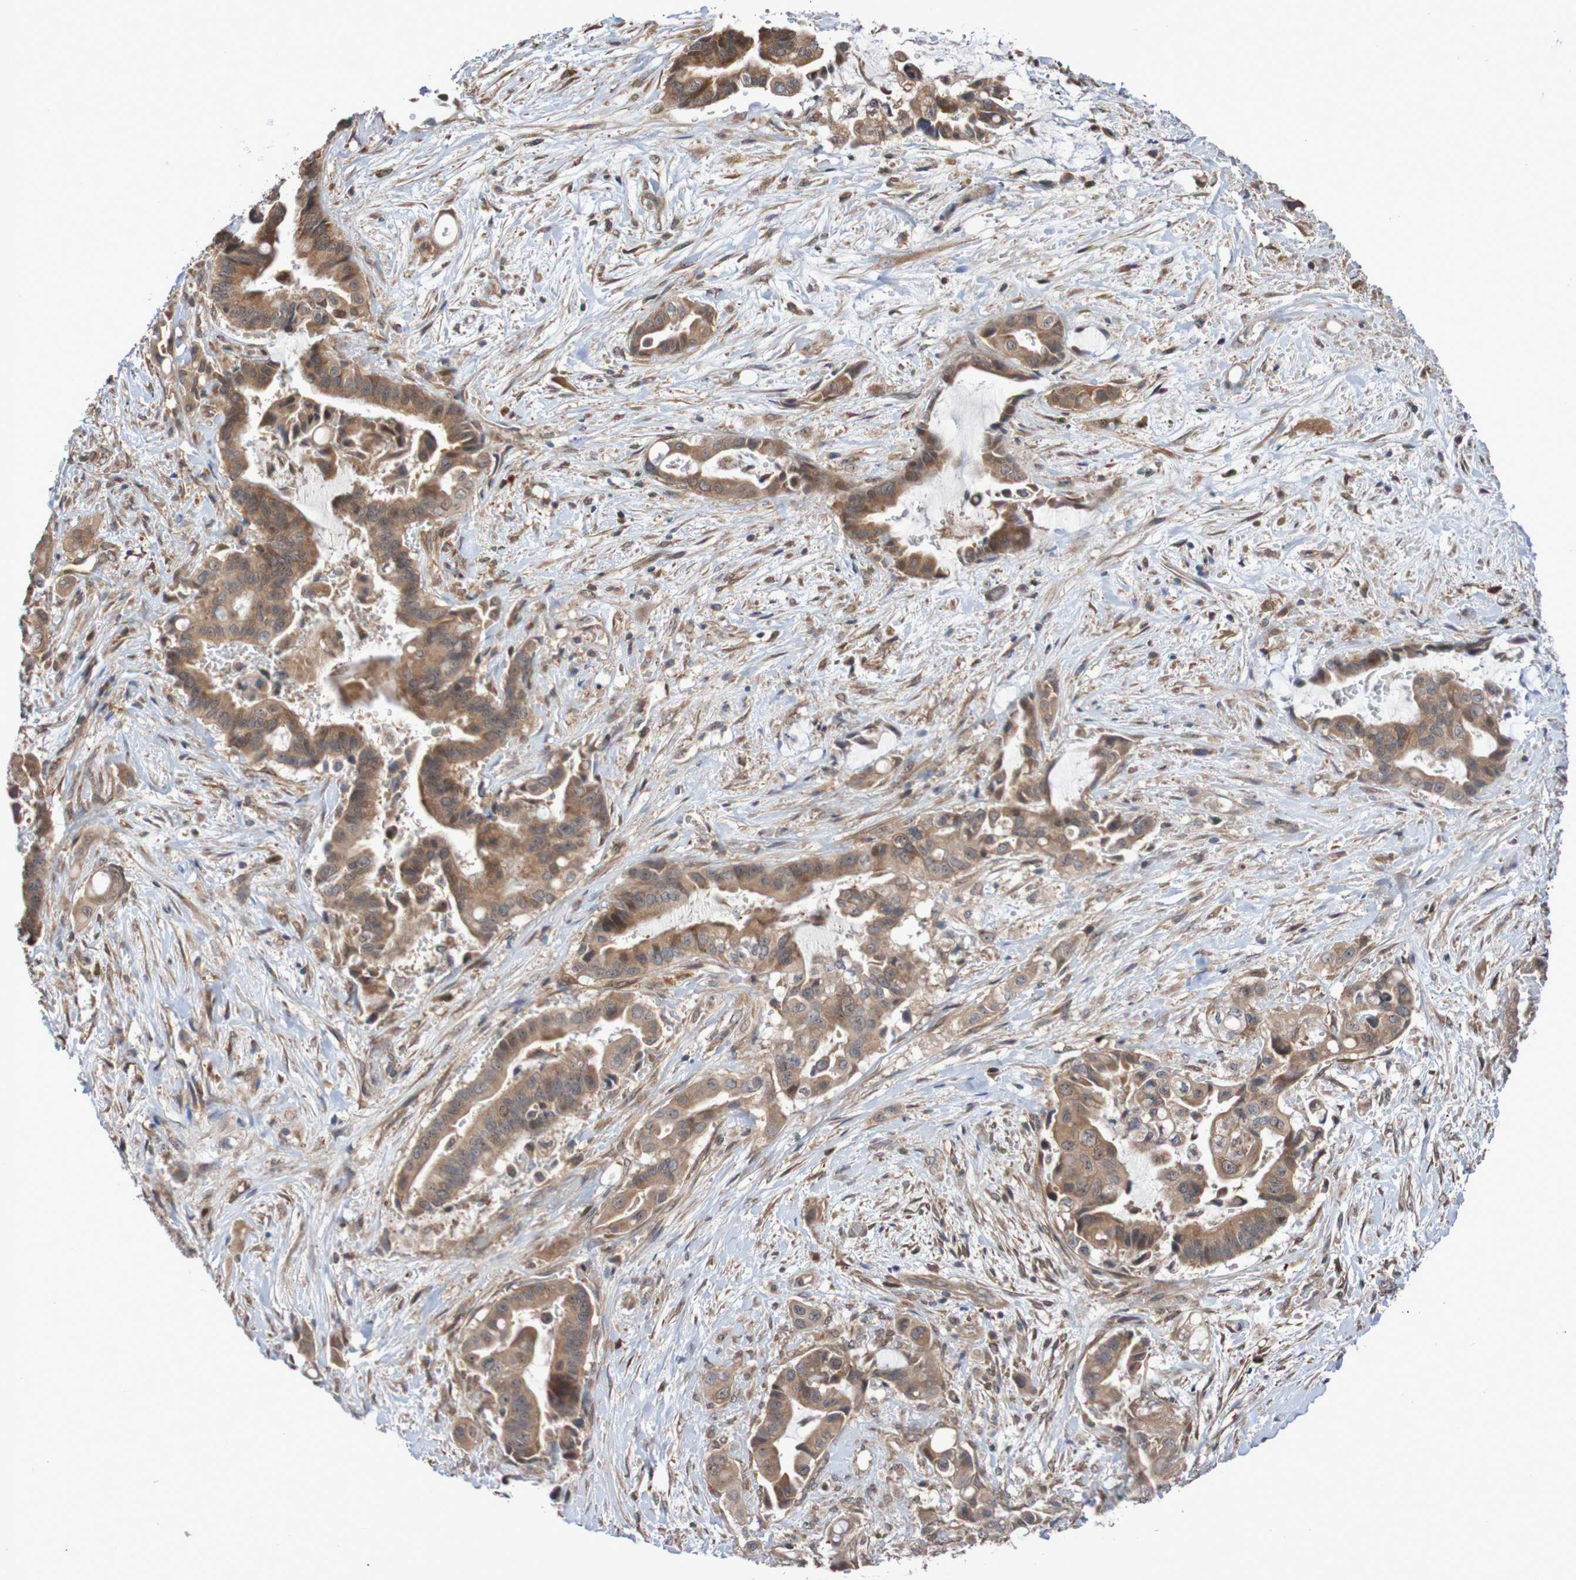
{"staining": {"intensity": "moderate", "quantity": ">75%", "location": "cytoplasmic/membranous"}, "tissue": "liver cancer", "cell_type": "Tumor cells", "image_type": "cancer", "snomed": [{"axis": "morphology", "description": "Cholangiocarcinoma"}, {"axis": "topography", "description": "Liver"}], "caption": "There is medium levels of moderate cytoplasmic/membranous staining in tumor cells of liver cancer (cholangiocarcinoma), as demonstrated by immunohistochemical staining (brown color).", "gene": "PHPT1", "patient": {"sex": "female", "age": 61}}